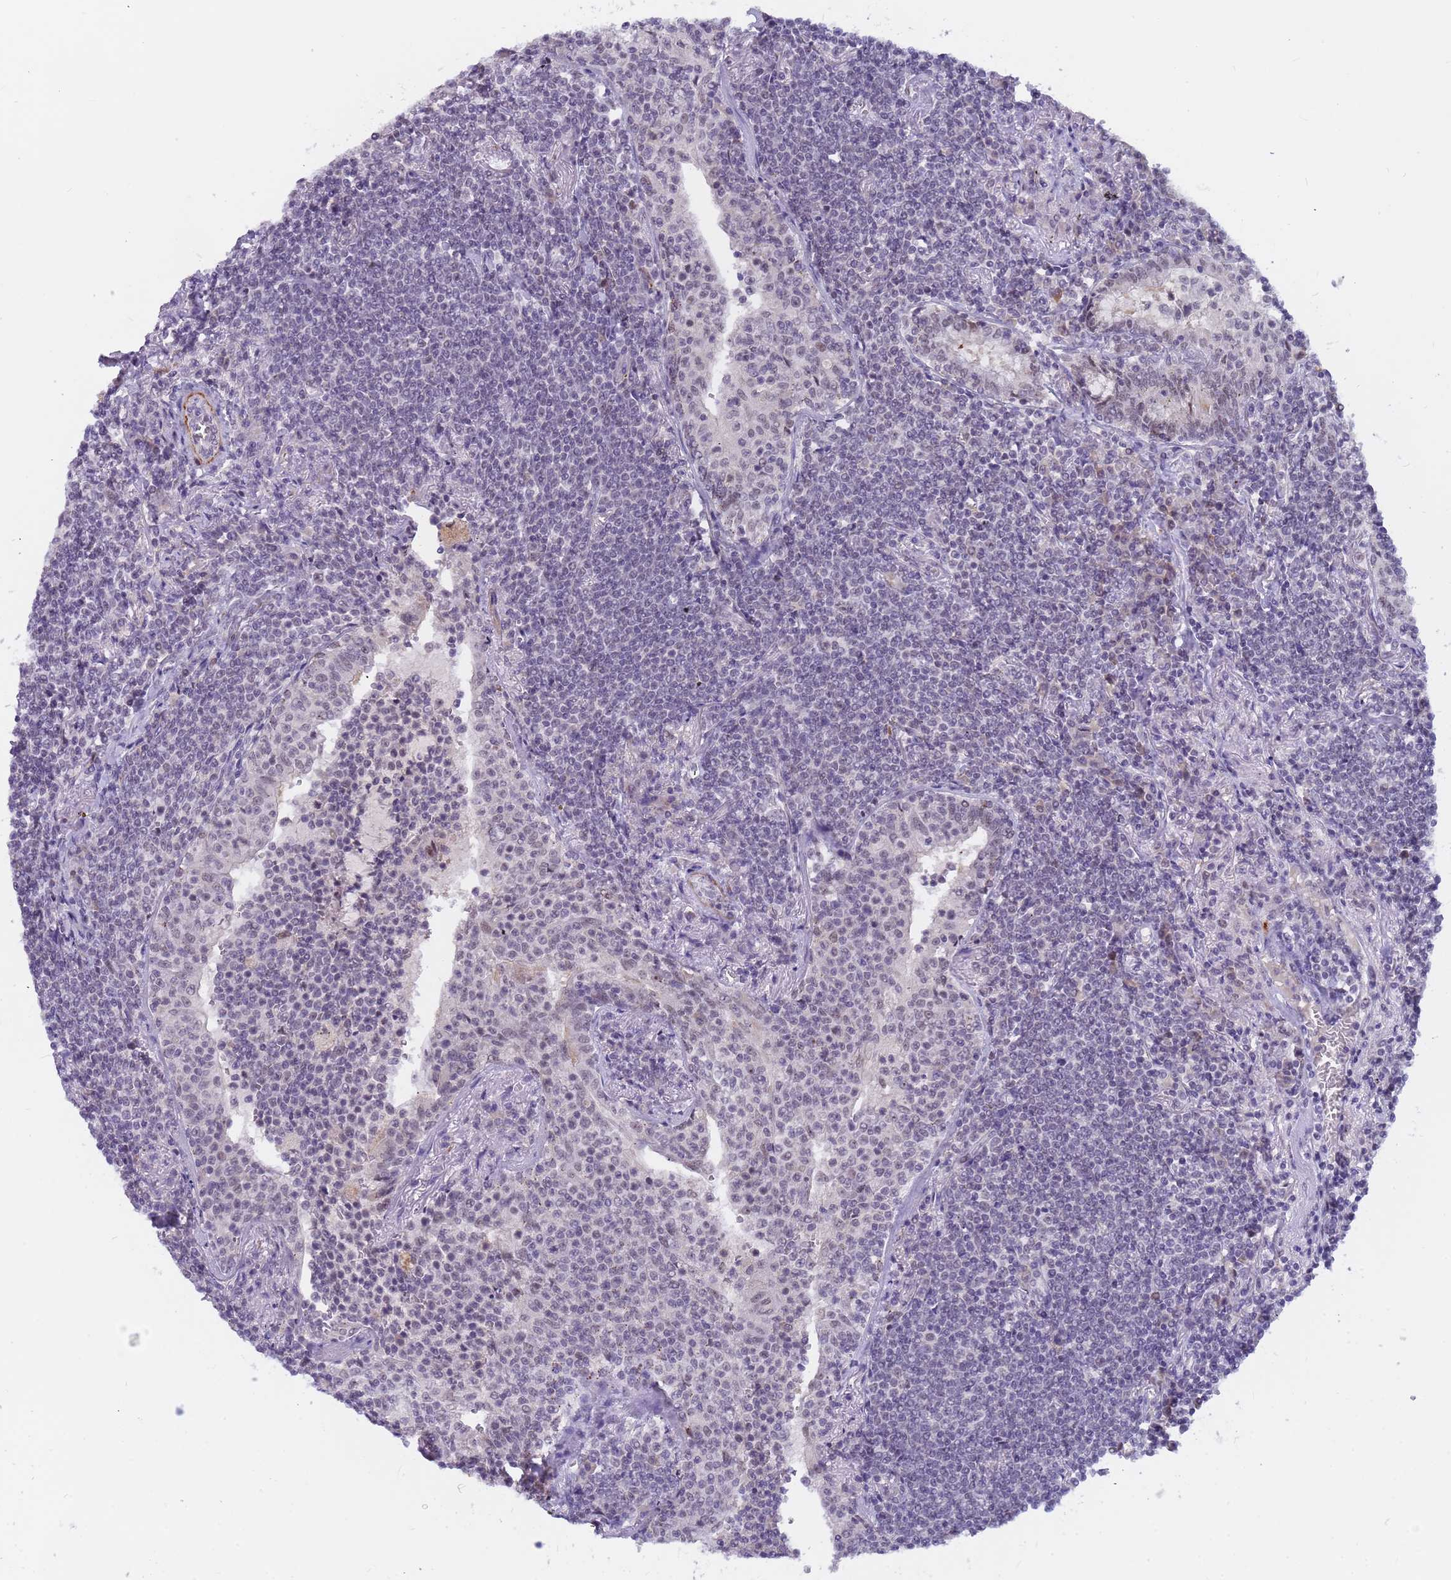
{"staining": {"intensity": "negative", "quantity": "none", "location": "none"}, "tissue": "lymphoma", "cell_type": "Tumor cells", "image_type": "cancer", "snomed": [{"axis": "morphology", "description": "Malignant lymphoma, non-Hodgkin's type, Low grade"}, {"axis": "topography", "description": "Lung"}], "caption": "The histopathology image exhibits no significant staining in tumor cells of lymphoma.", "gene": "CXorf65", "patient": {"sex": "female", "age": 71}}